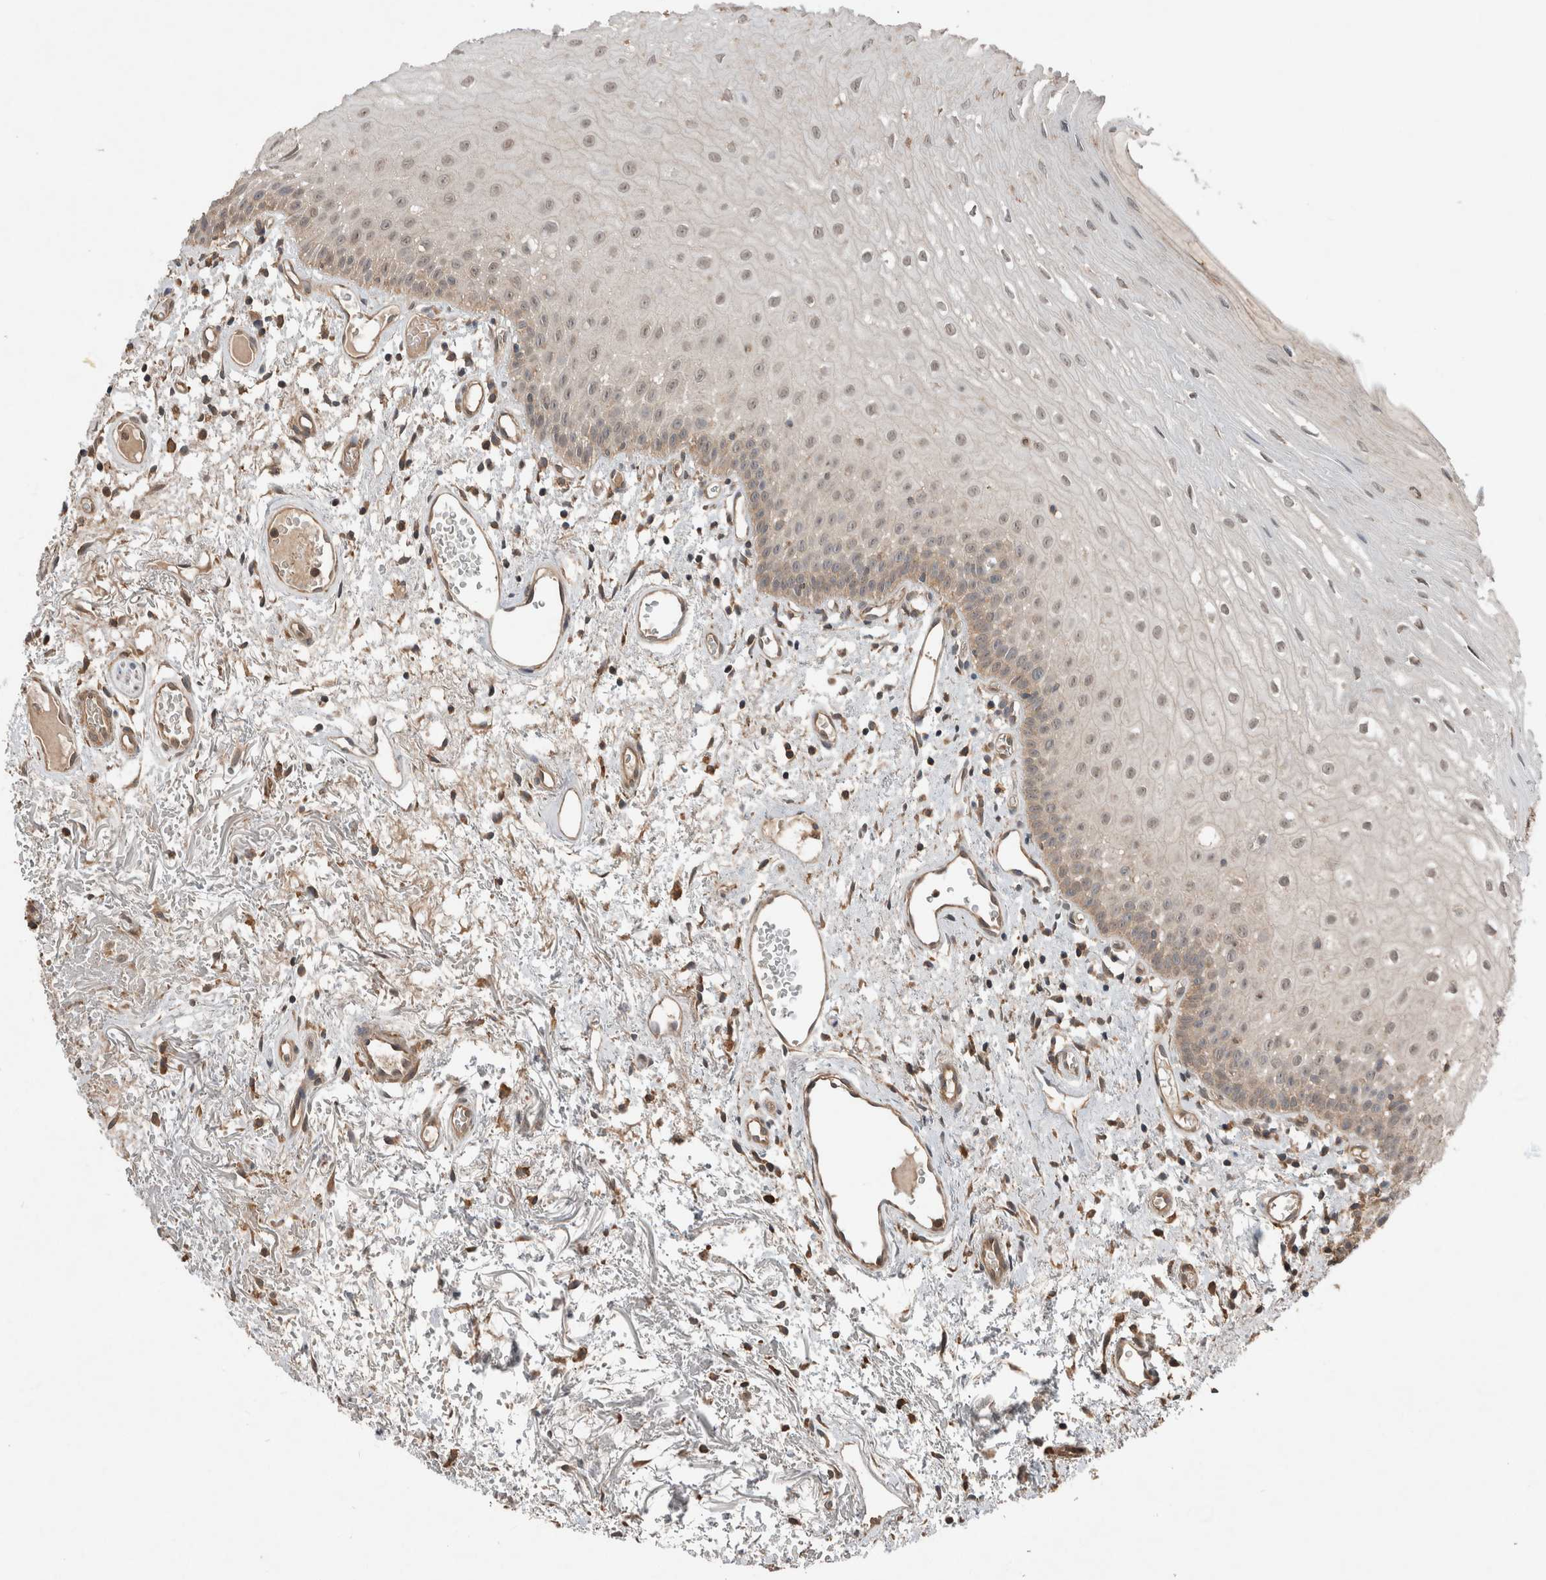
{"staining": {"intensity": "weak", "quantity": "<25%", "location": "cytoplasmic/membranous"}, "tissue": "oral mucosa", "cell_type": "Squamous epithelial cells", "image_type": "normal", "snomed": [{"axis": "morphology", "description": "Normal tissue, NOS"}, {"axis": "topography", "description": "Oral tissue"}], "caption": "Immunohistochemical staining of normal human oral mucosa displays no significant staining in squamous epithelial cells.", "gene": "KLK14", "patient": {"sex": "male", "age": 52}}